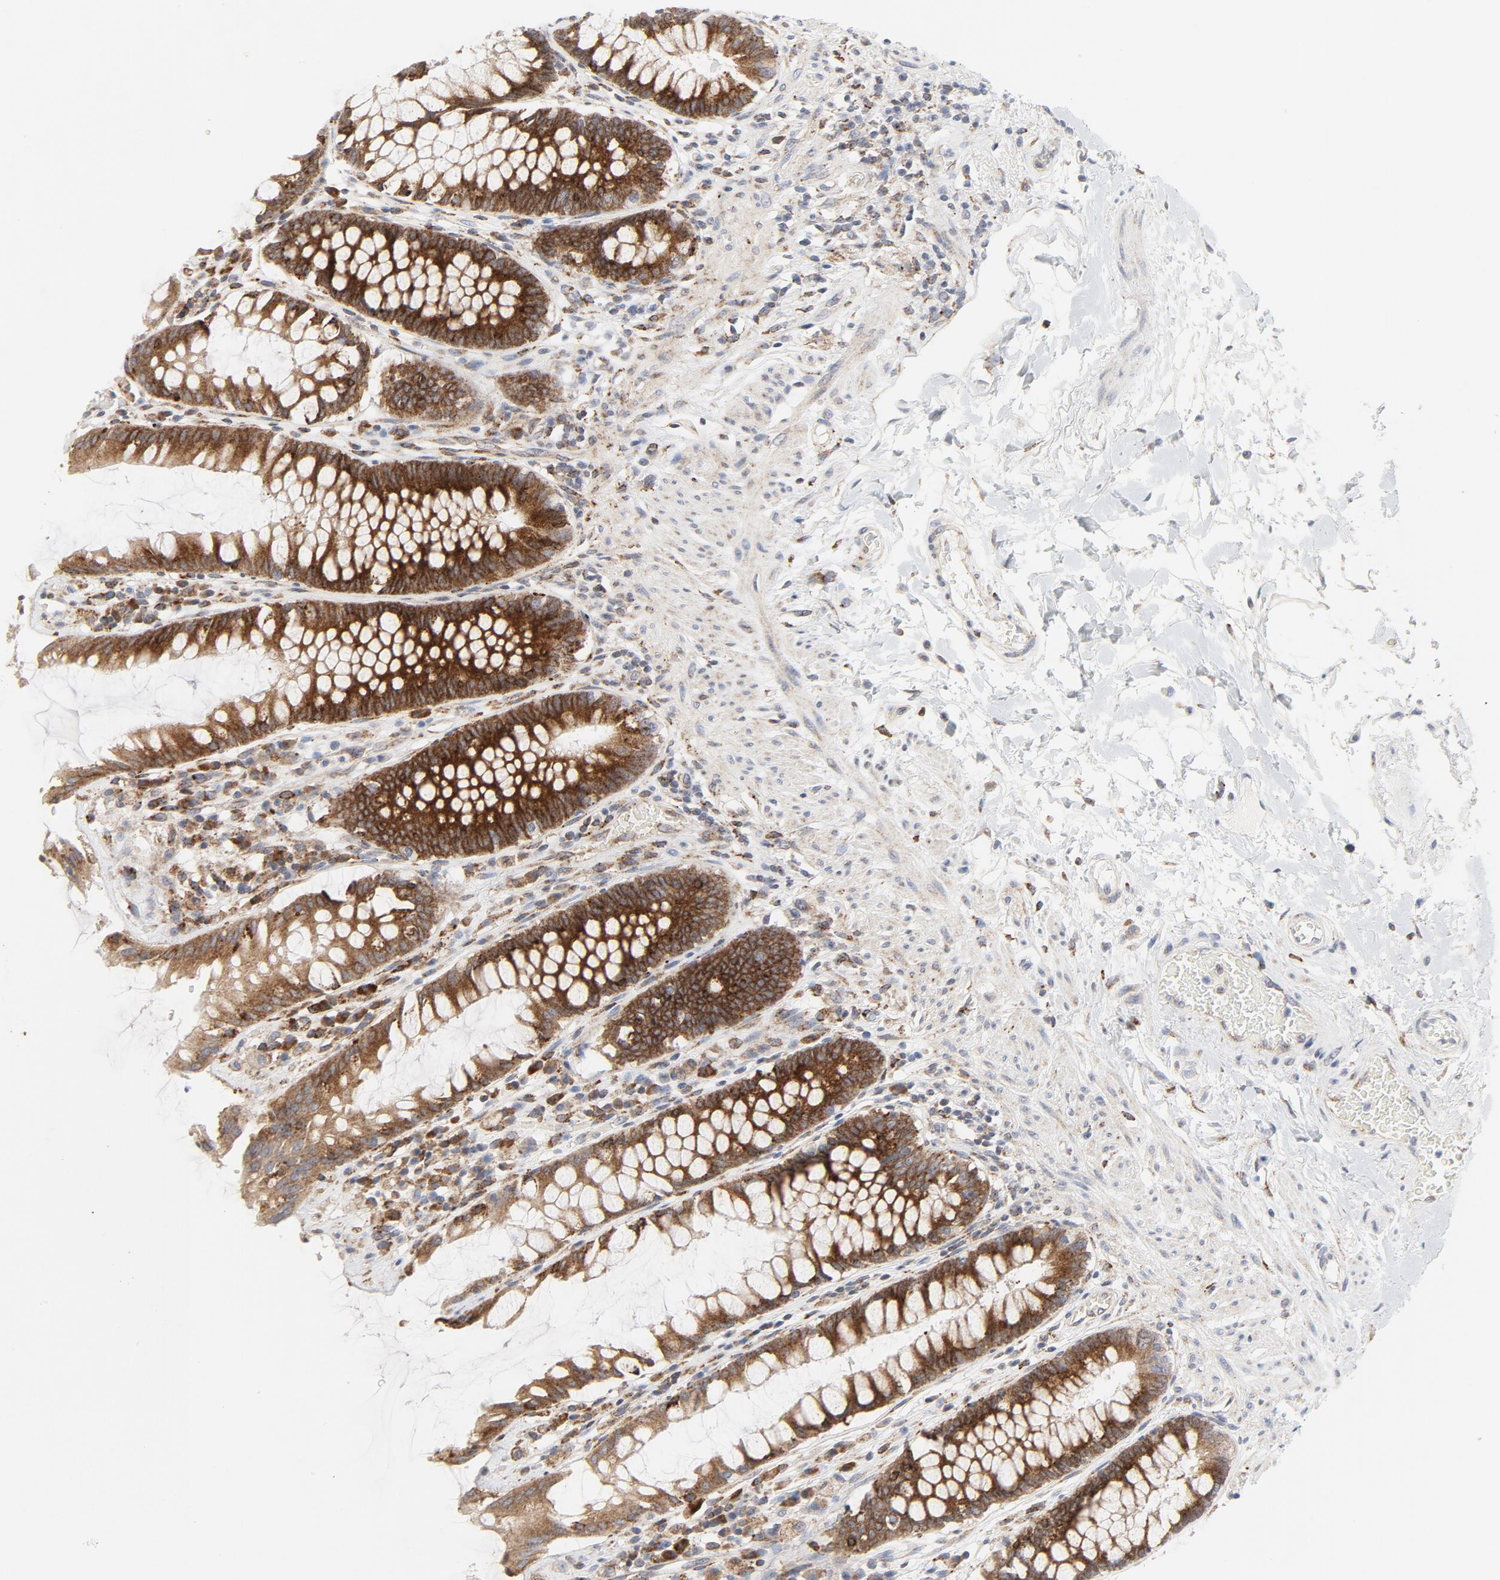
{"staining": {"intensity": "strong", "quantity": ">75%", "location": "cytoplasmic/membranous"}, "tissue": "rectum", "cell_type": "Glandular cells", "image_type": "normal", "snomed": [{"axis": "morphology", "description": "Normal tissue, NOS"}, {"axis": "topography", "description": "Rectum"}], "caption": "About >75% of glandular cells in unremarkable human rectum exhibit strong cytoplasmic/membranous protein expression as visualized by brown immunohistochemical staining.", "gene": "LRP6", "patient": {"sex": "female", "age": 46}}